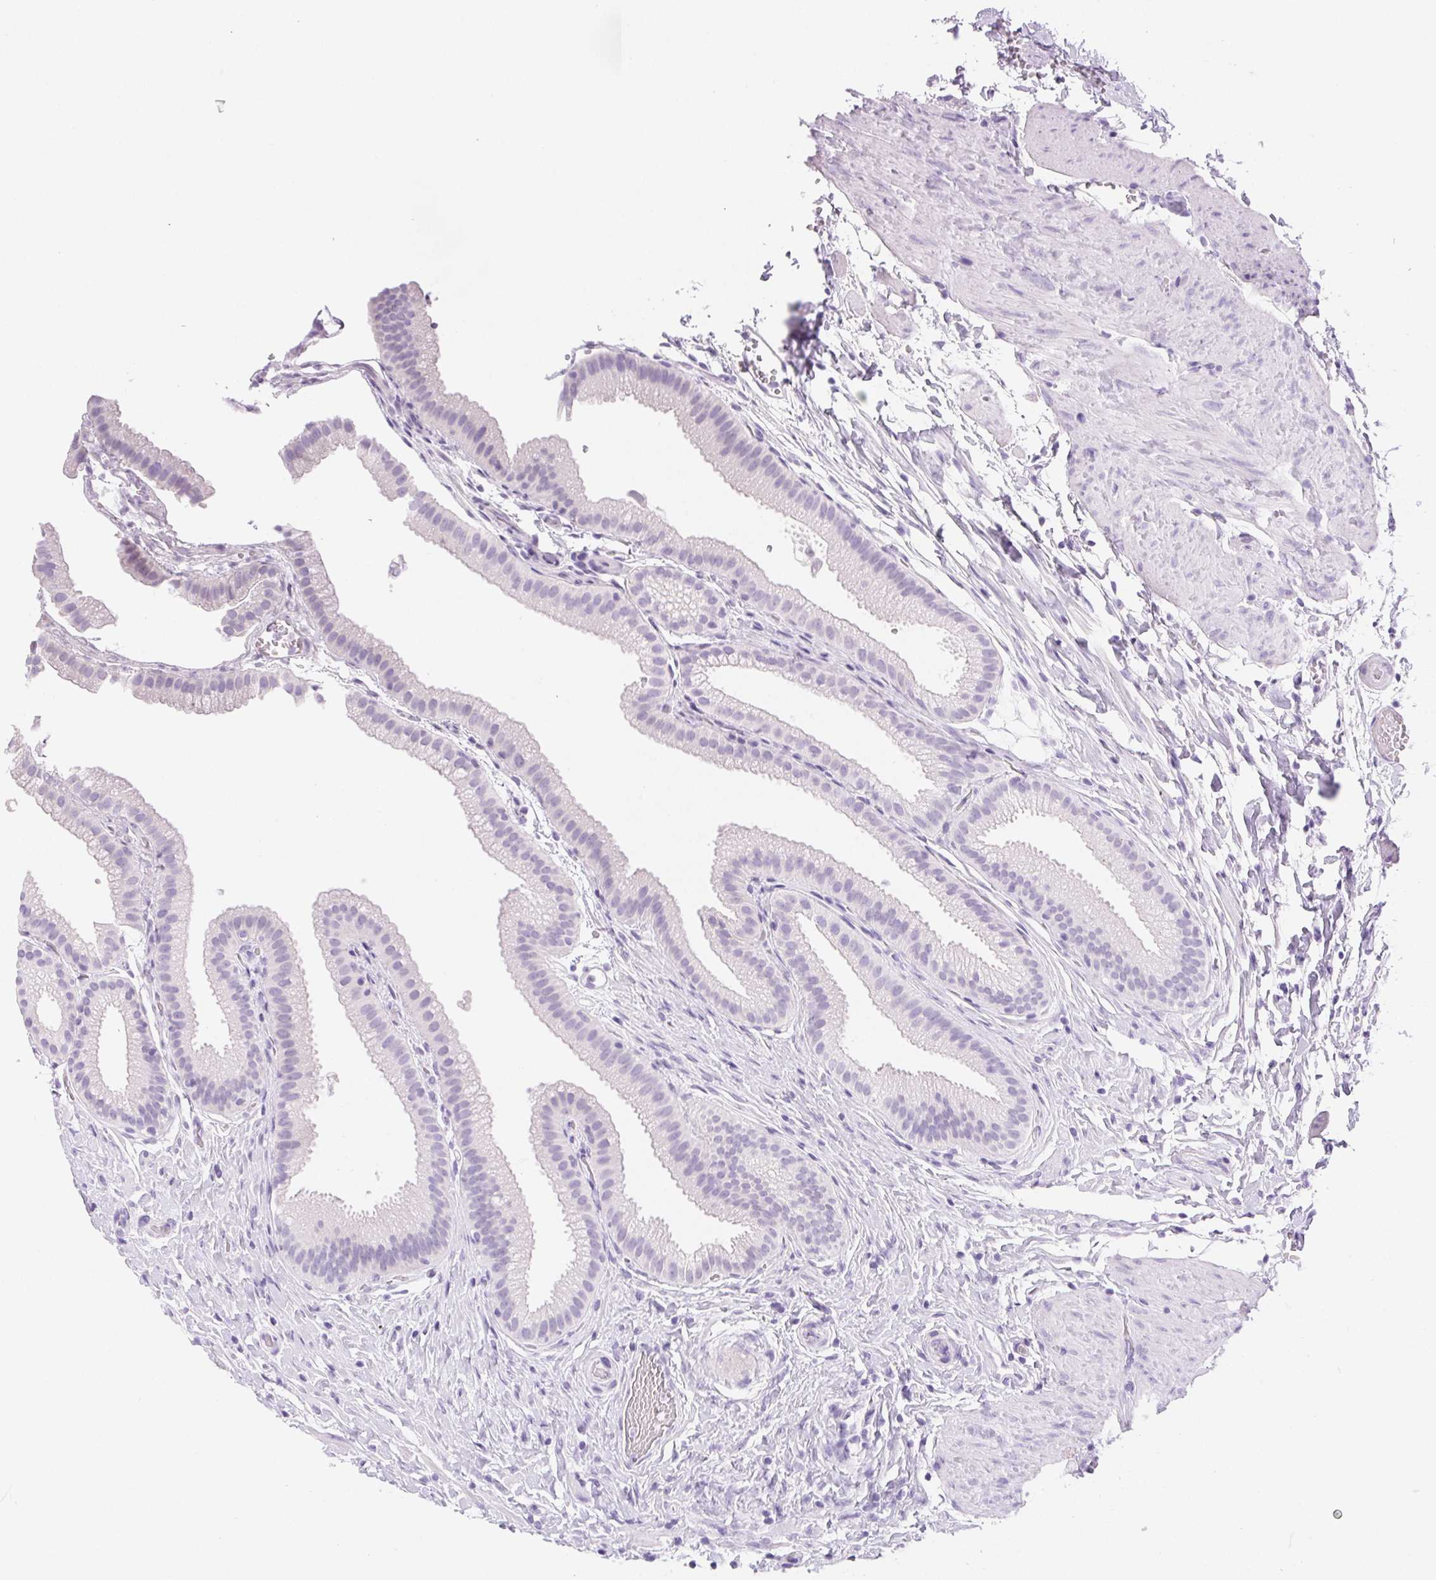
{"staining": {"intensity": "negative", "quantity": "none", "location": "none"}, "tissue": "gallbladder", "cell_type": "Glandular cells", "image_type": "normal", "snomed": [{"axis": "morphology", "description": "Normal tissue, NOS"}, {"axis": "topography", "description": "Gallbladder"}], "caption": "Glandular cells show no significant positivity in unremarkable gallbladder. (DAB IHC with hematoxylin counter stain).", "gene": "CLDN16", "patient": {"sex": "female", "age": 63}}